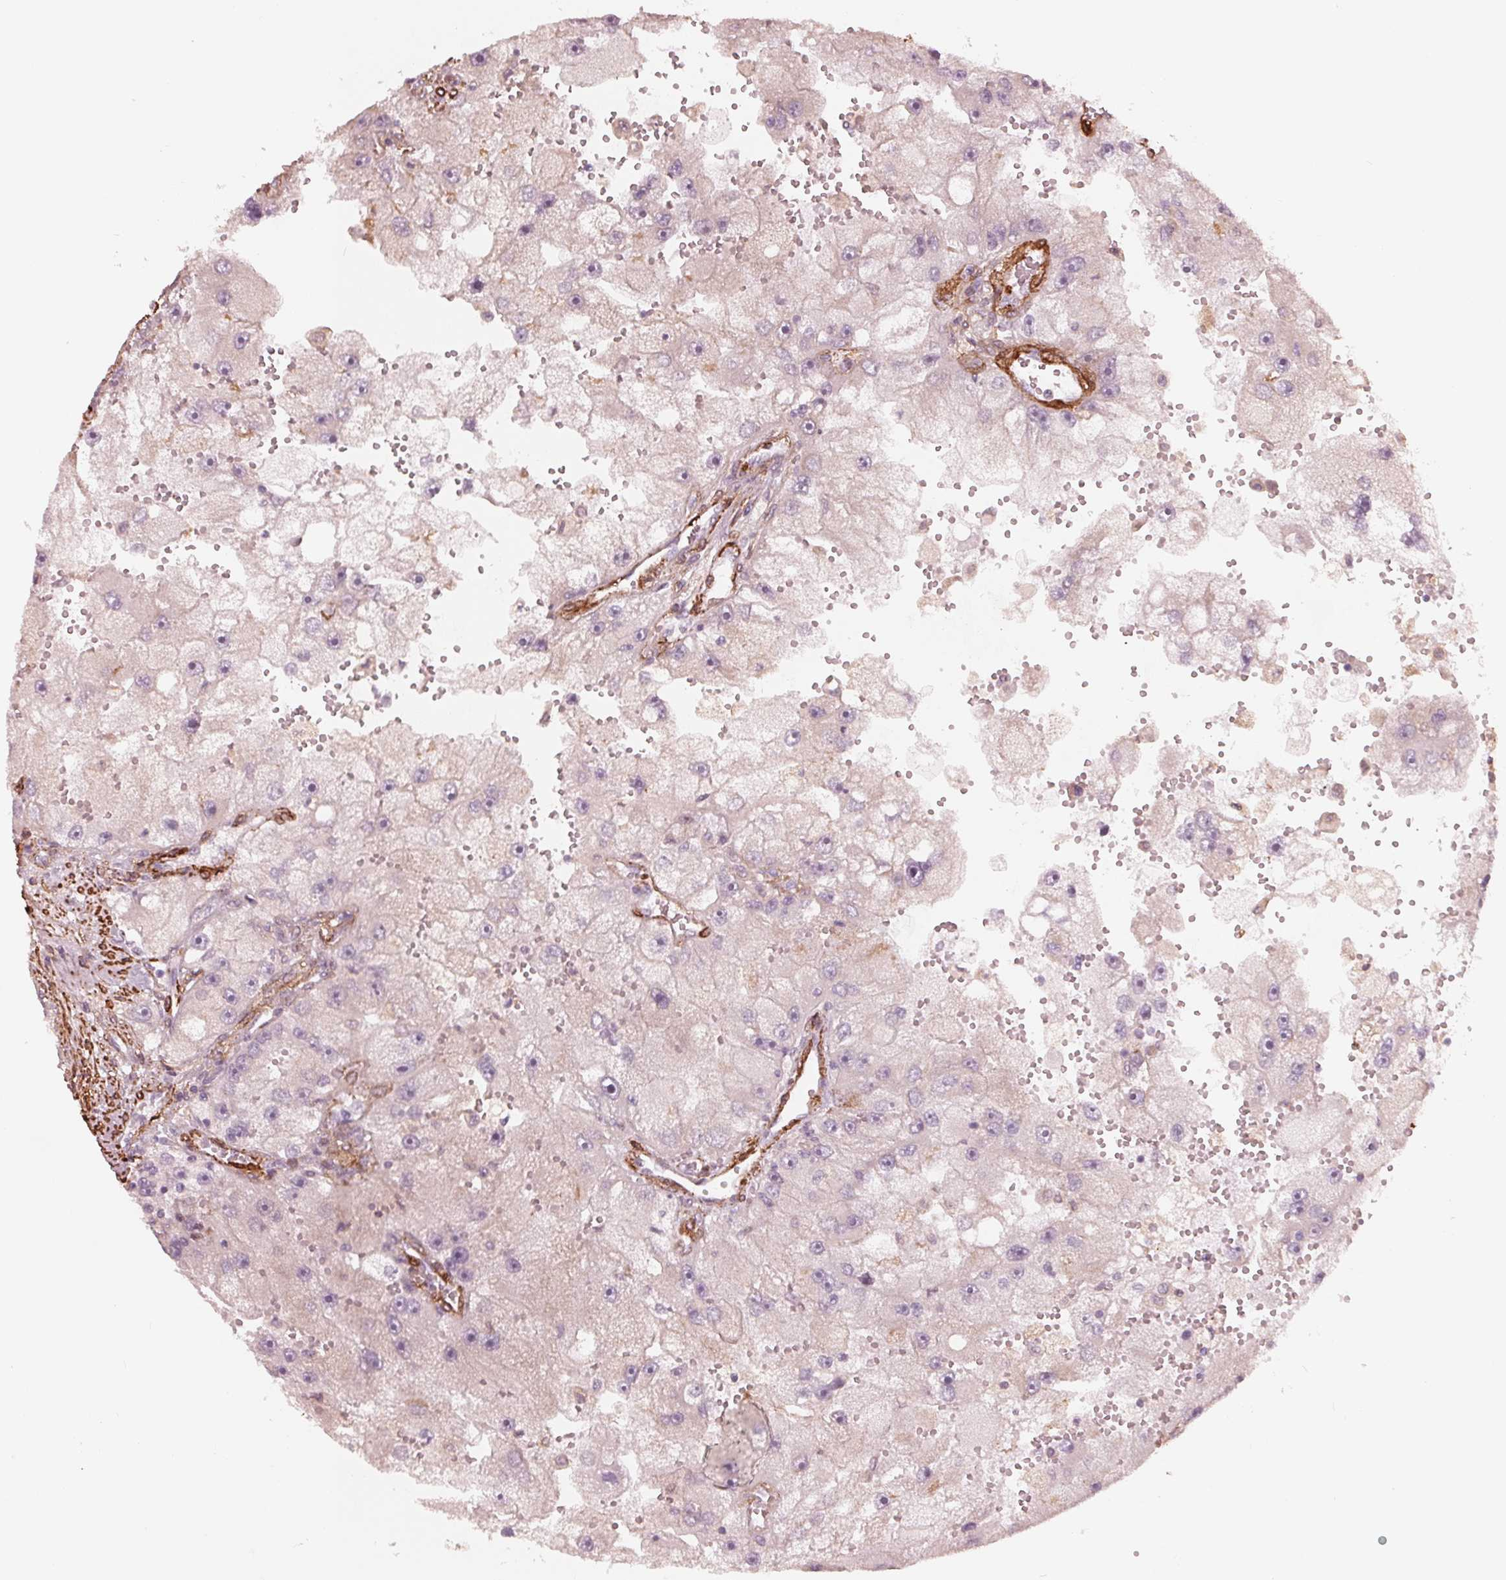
{"staining": {"intensity": "negative", "quantity": "none", "location": "none"}, "tissue": "renal cancer", "cell_type": "Tumor cells", "image_type": "cancer", "snomed": [{"axis": "morphology", "description": "Adenocarcinoma, NOS"}, {"axis": "topography", "description": "Kidney"}], "caption": "Immunohistochemical staining of human renal cancer displays no significant expression in tumor cells.", "gene": "MIER3", "patient": {"sex": "male", "age": 63}}